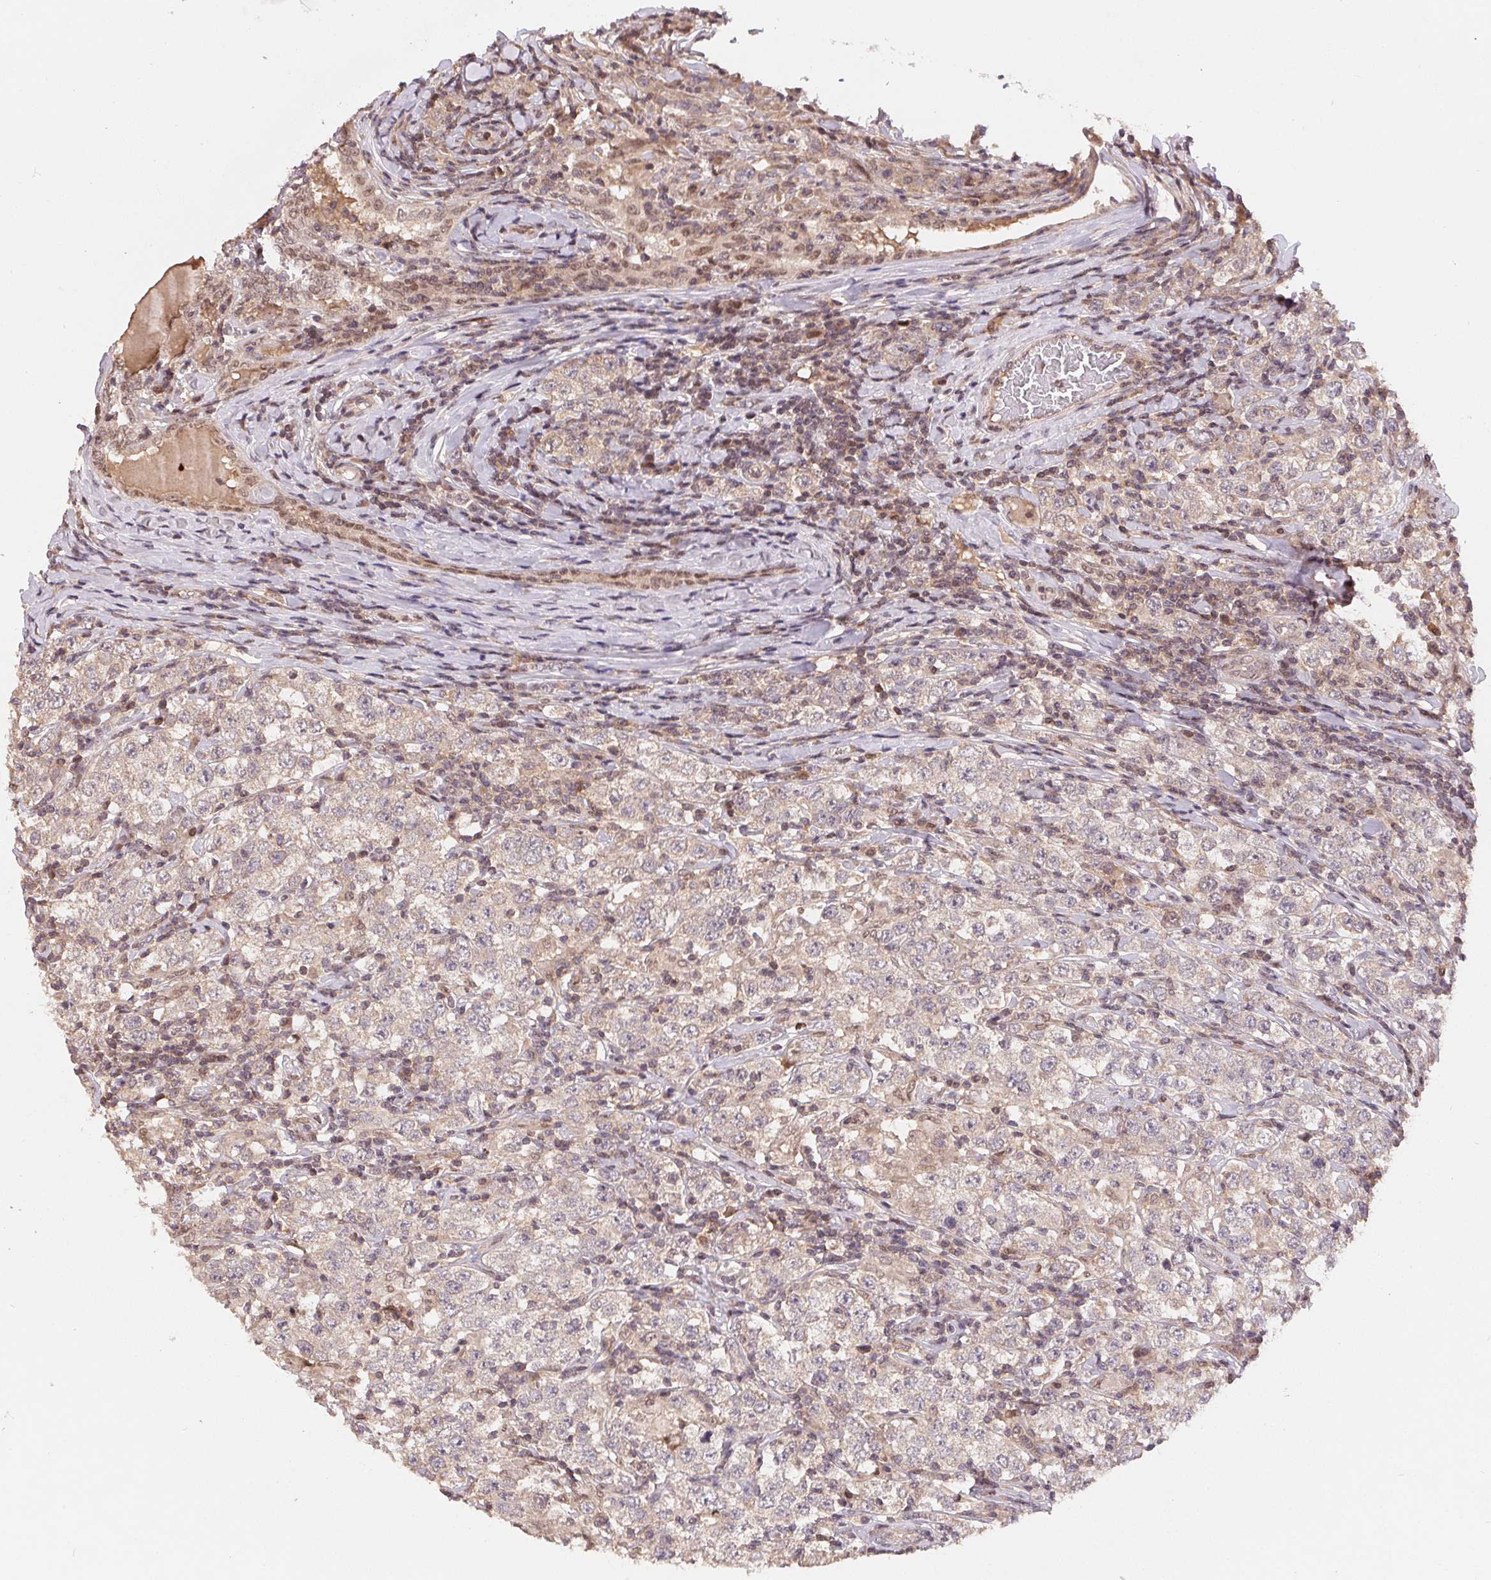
{"staining": {"intensity": "negative", "quantity": "none", "location": "none"}, "tissue": "testis cancer", "cell_type": "Tumor cells", "image_type": "cancer", "snomed": [{"axis": "morphology", "description": "Seminoma, NOS"}, {"axis": "morphology", "description": "Carcinoma, Embryonal, NOS"}, {"axis": "topography", "description": "Testis"}], "caption": "Immunohistochemical staining of human testis cancer (seminoma) reveals no significant expression in tumor cells.", "gene": "HMGN3", "patient": {"sex": "male", "age": 41}}